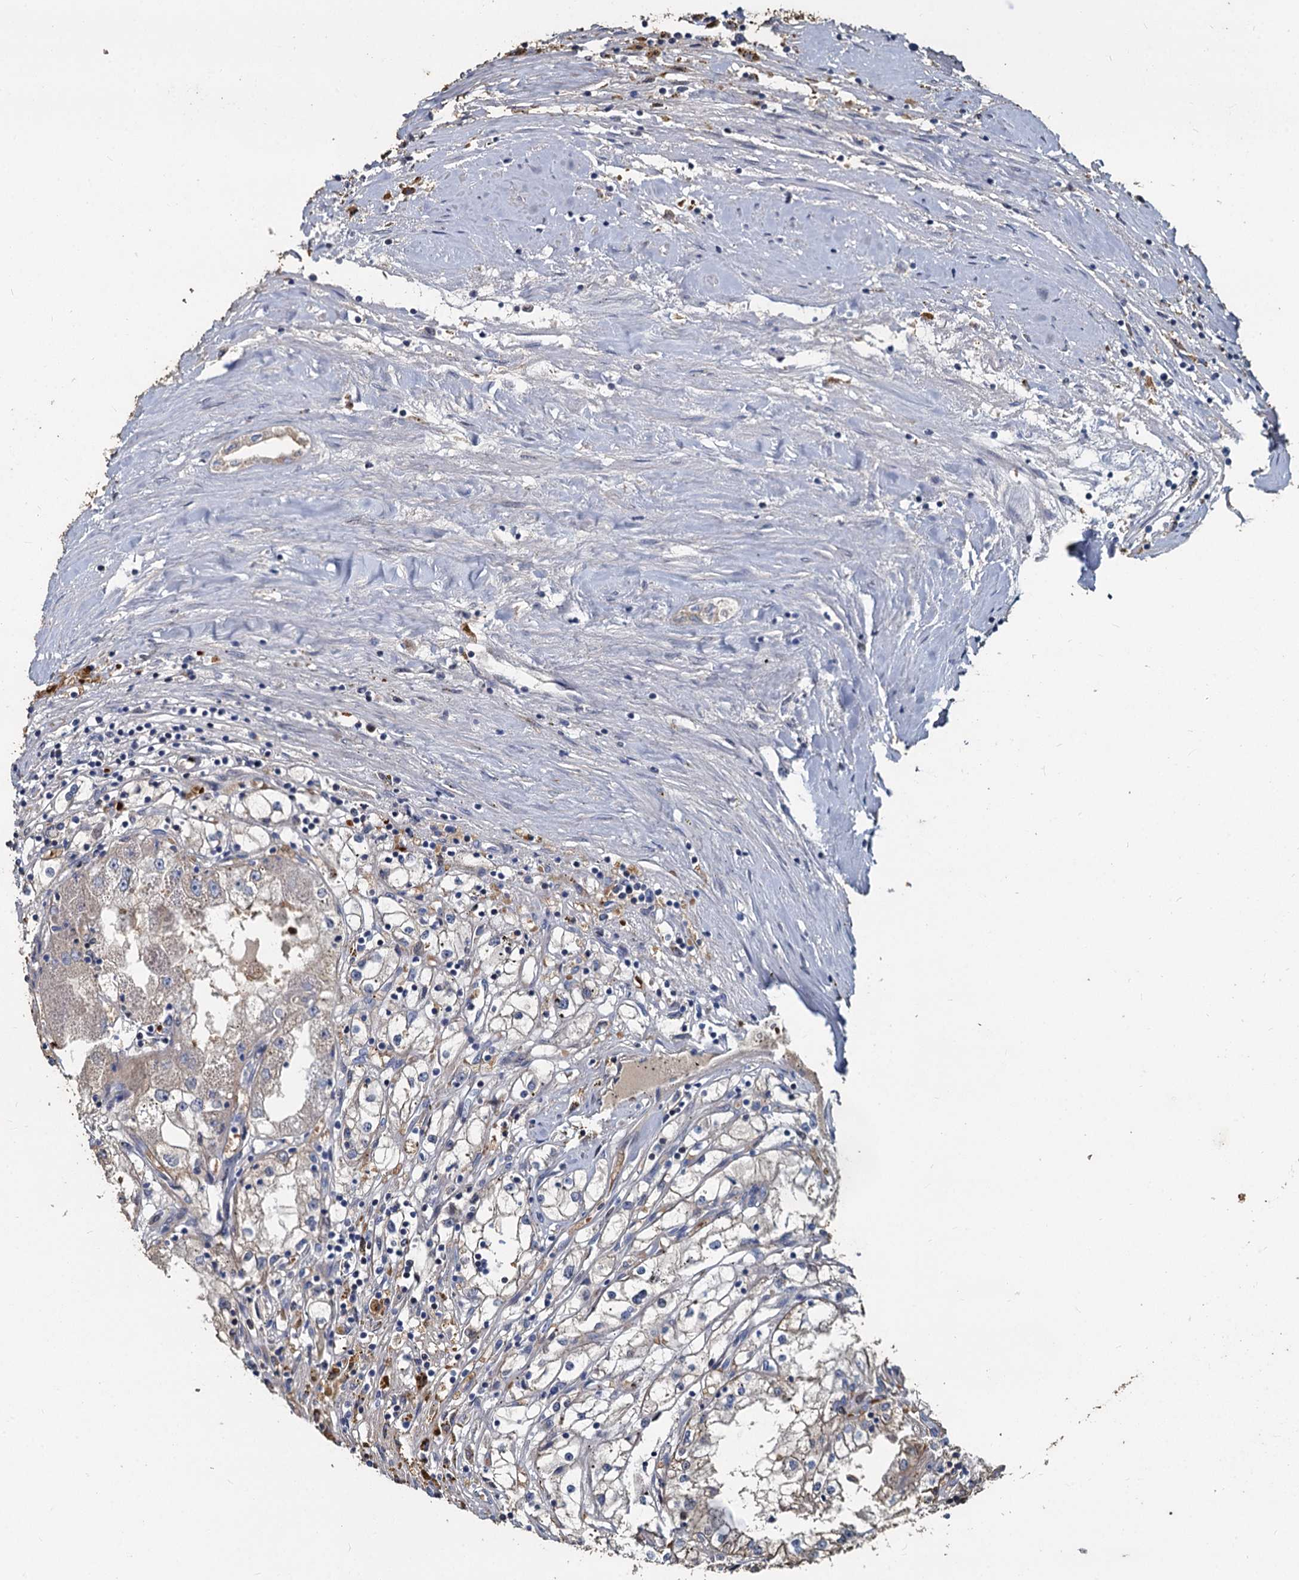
{"staining": {"intensity": "weak", "quantity": "<25%", "location": "cytoplasmic/membranous"}, "tissue": "renal cancer", "cell_type": "Tumor cells", "image_type": "cancer", "snomed": [{"axis": "morphology", "description": "Adenocarcinoma, NOS"}, {"axis": "topography", "description": "Kidney"}], "caption": "This histopathology image is of renal adenocarcinoma stained with immunohistochemistry (IHC) to label a protein in brown with the nuclei are counter-stained blue. There is no positivity in tumor cells. (DAB (3,3'-diaminobenzidine) immunohistochemistry with hematoxylin counter stain).", "gene": "TCTN2", "patient": {"sex": "male", "age": 56}}